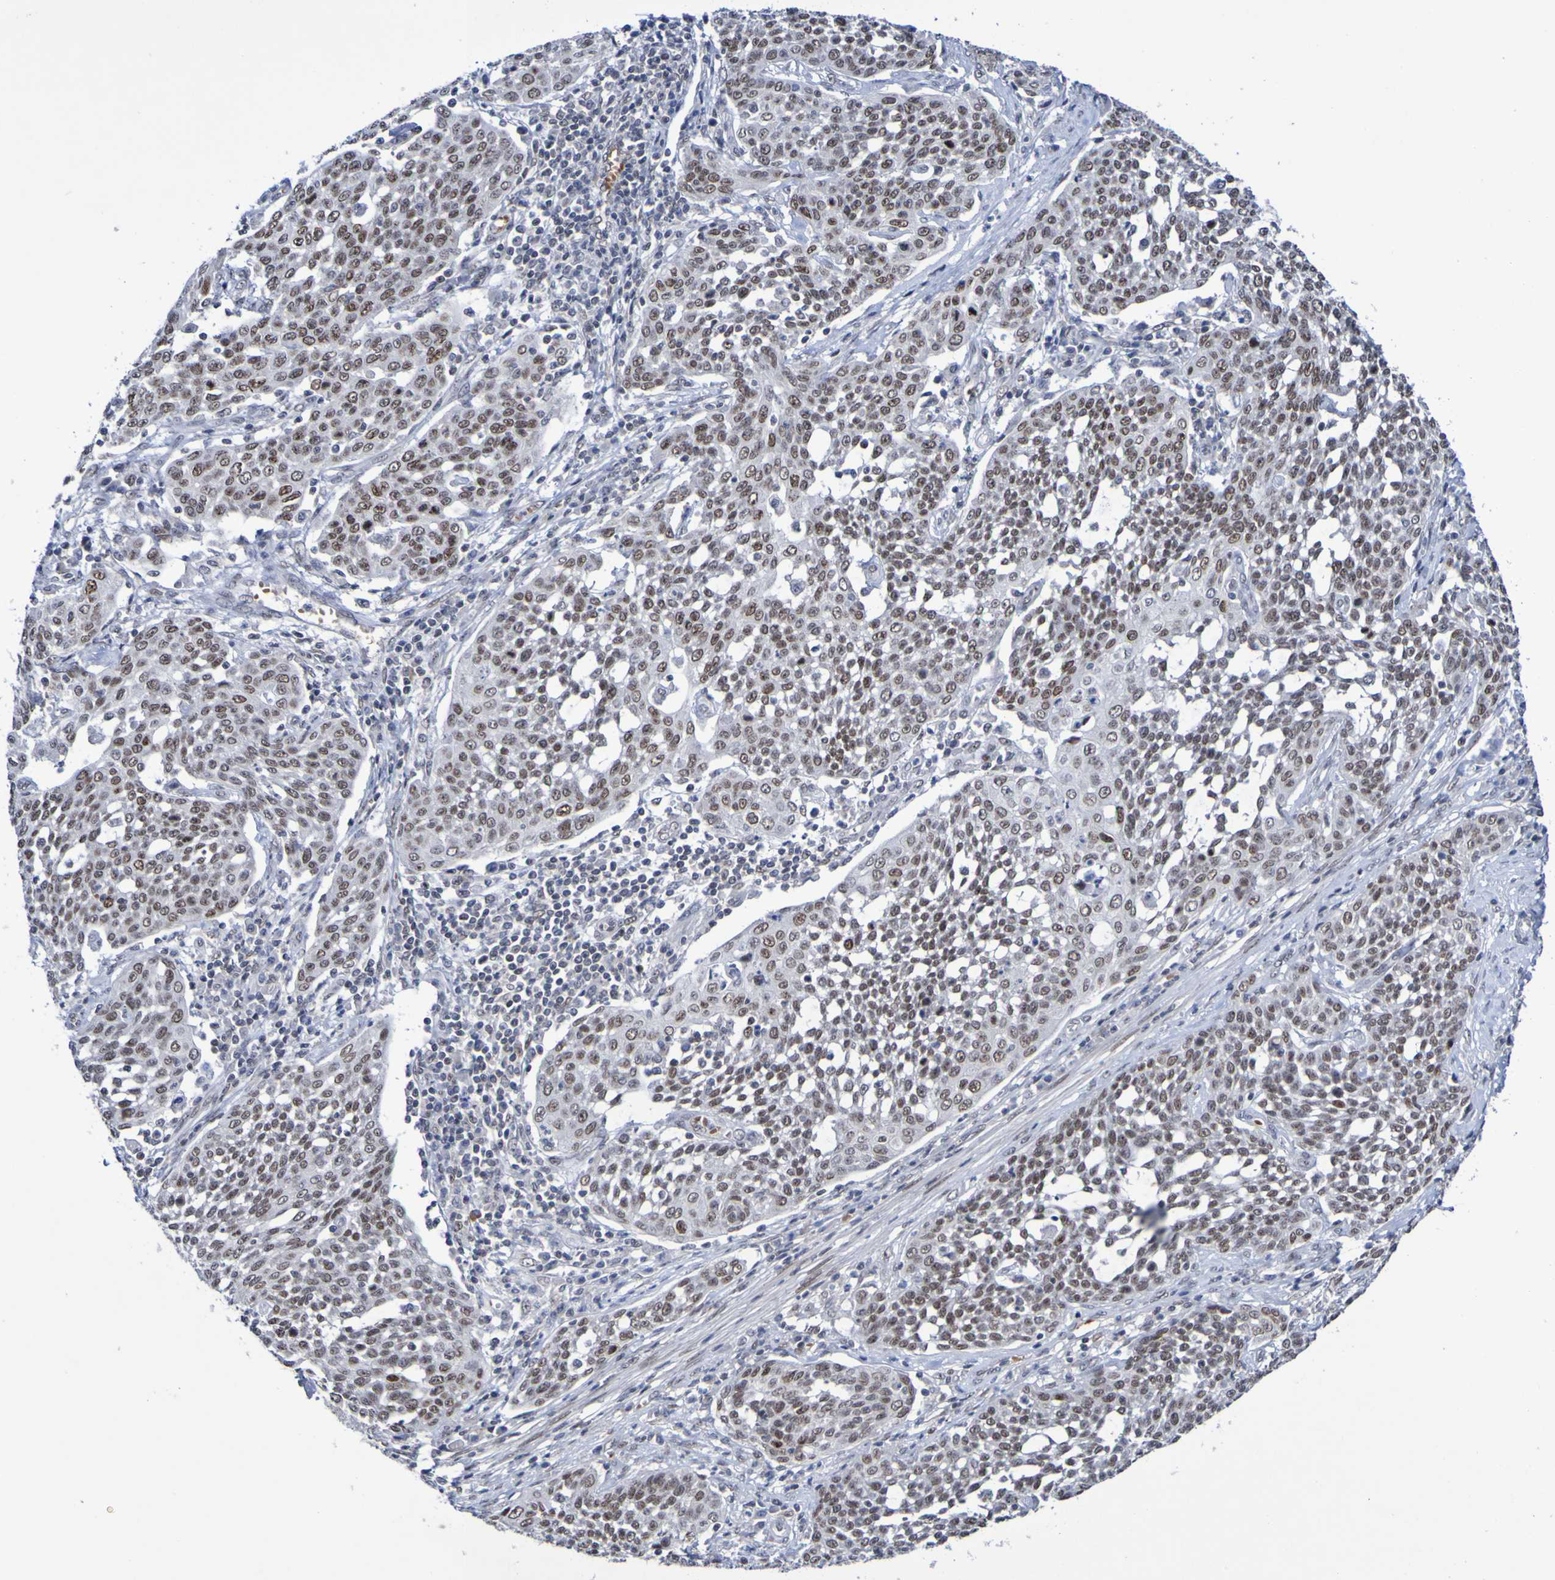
{"staining": {"intensity": "moderate", "quantity": ">75%", "location": "nuclear"}, "tissue": "cervical cancer", "cell_type": "Tumor cells", "image_type": "cancer", "snomed": [{"axis": "morphology", "description": "Squamous cell carcinoma, NOS"}, {"axis": "topography", "description": "Cervix"}], "caption": "A medium amount of moderate nuclear positivity is appreciated in approximately >75% of tumor cells in squamous cell carcinoma (cervical) tissue.", "gene": "PCGF1", "patient": {"sex": "female", "age": 34}}